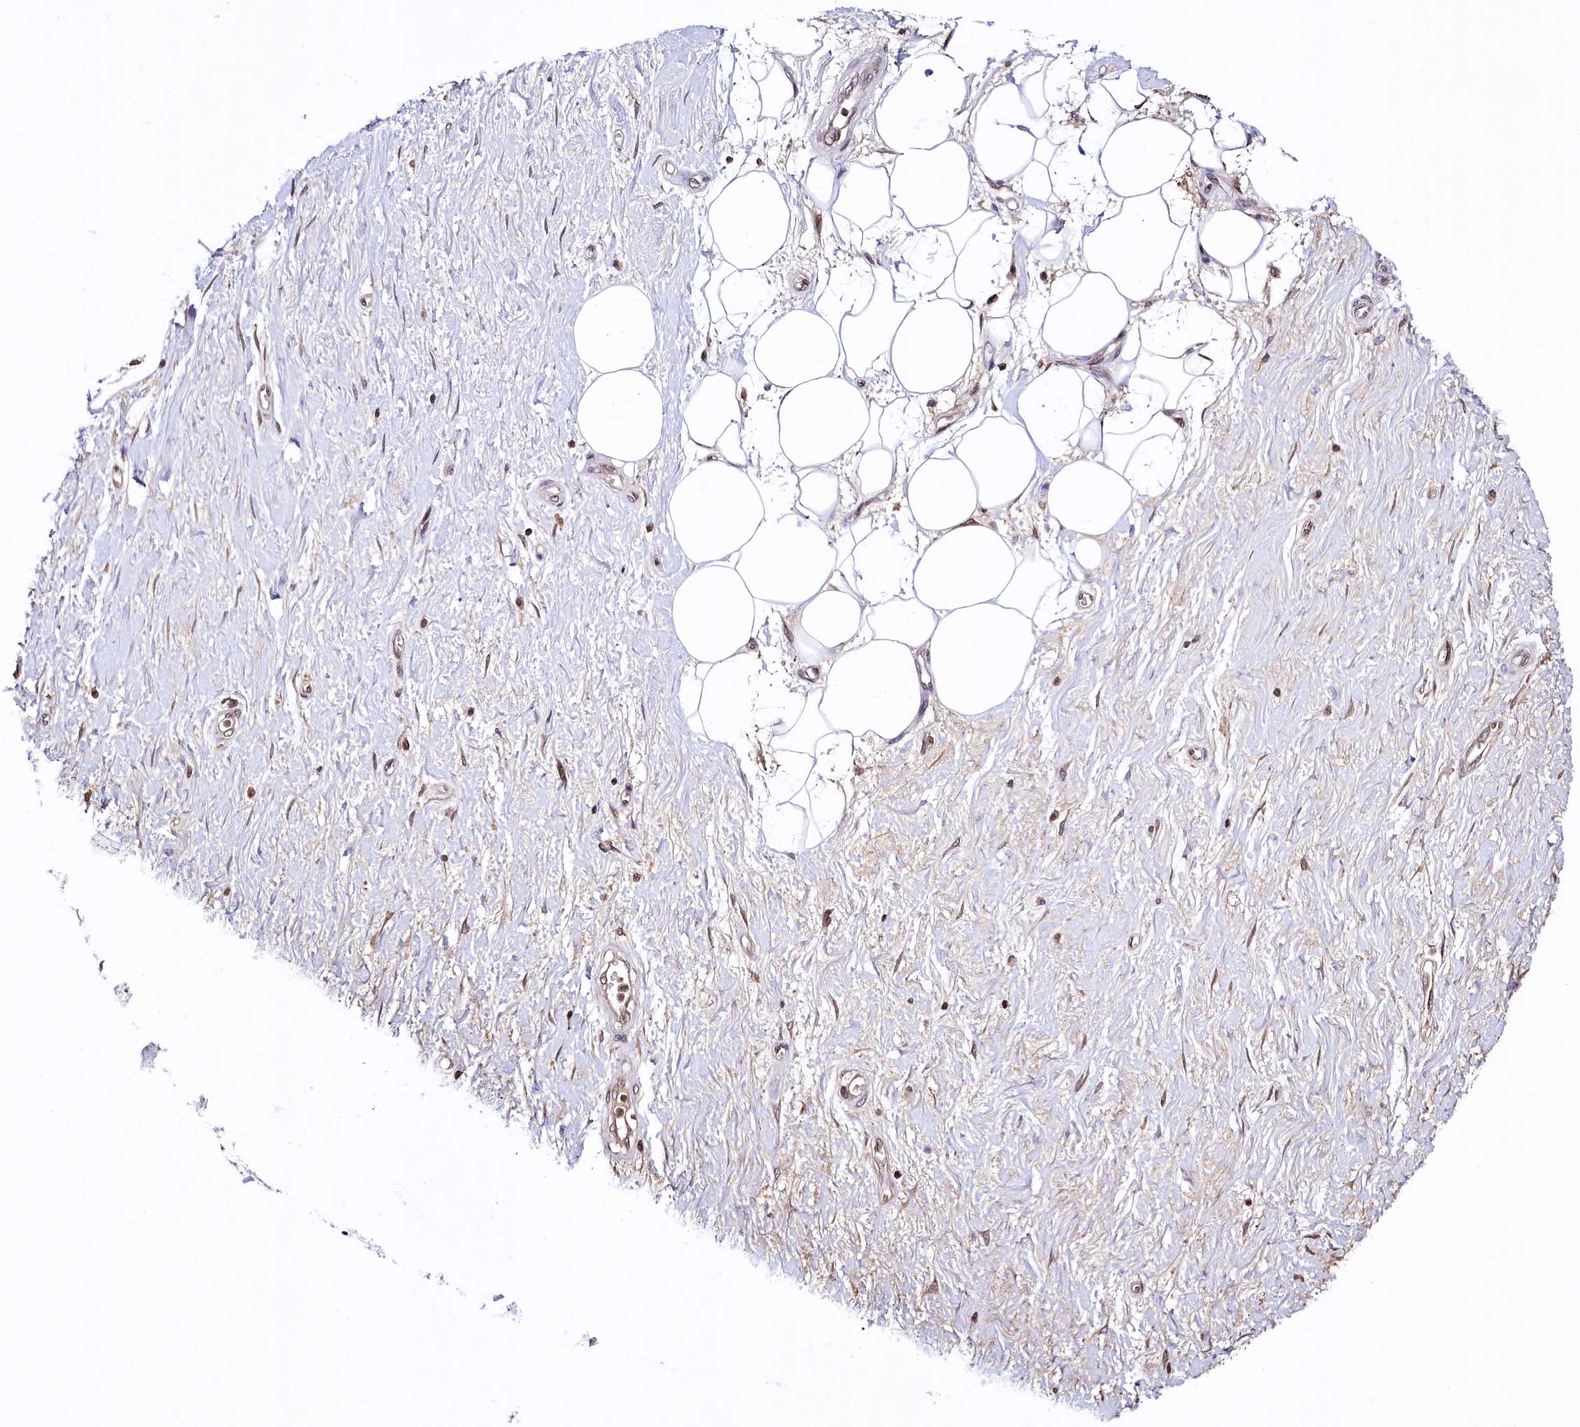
{"staining": {"intensity": "moderate", "quantity": "<25%", "location": "cytoplasmic/membranous"}, "tissue": "adipose tissue", "cell_type": "Adipocytes", "image_type": "normal", "snomed": [{"axis": "morphology", "description": "Normal tissue, NOS"}, {"axis": "morphology", "description": "Adenocarcinoma, NOS"}, {"axis": "topography", "description": "Pancreas"}, {"axis": "topography", "description": "Peripheral nerve tissue"}], "caption": "Protein expression analysis of unremarkable human adipose tissue reveals moderate cytoplasmic/membranous positivity in about <25% of adipocytes. Nuclei are stained in blue.", "gene": "HAND1", "patient": {"sex": "male", "age": 59}}